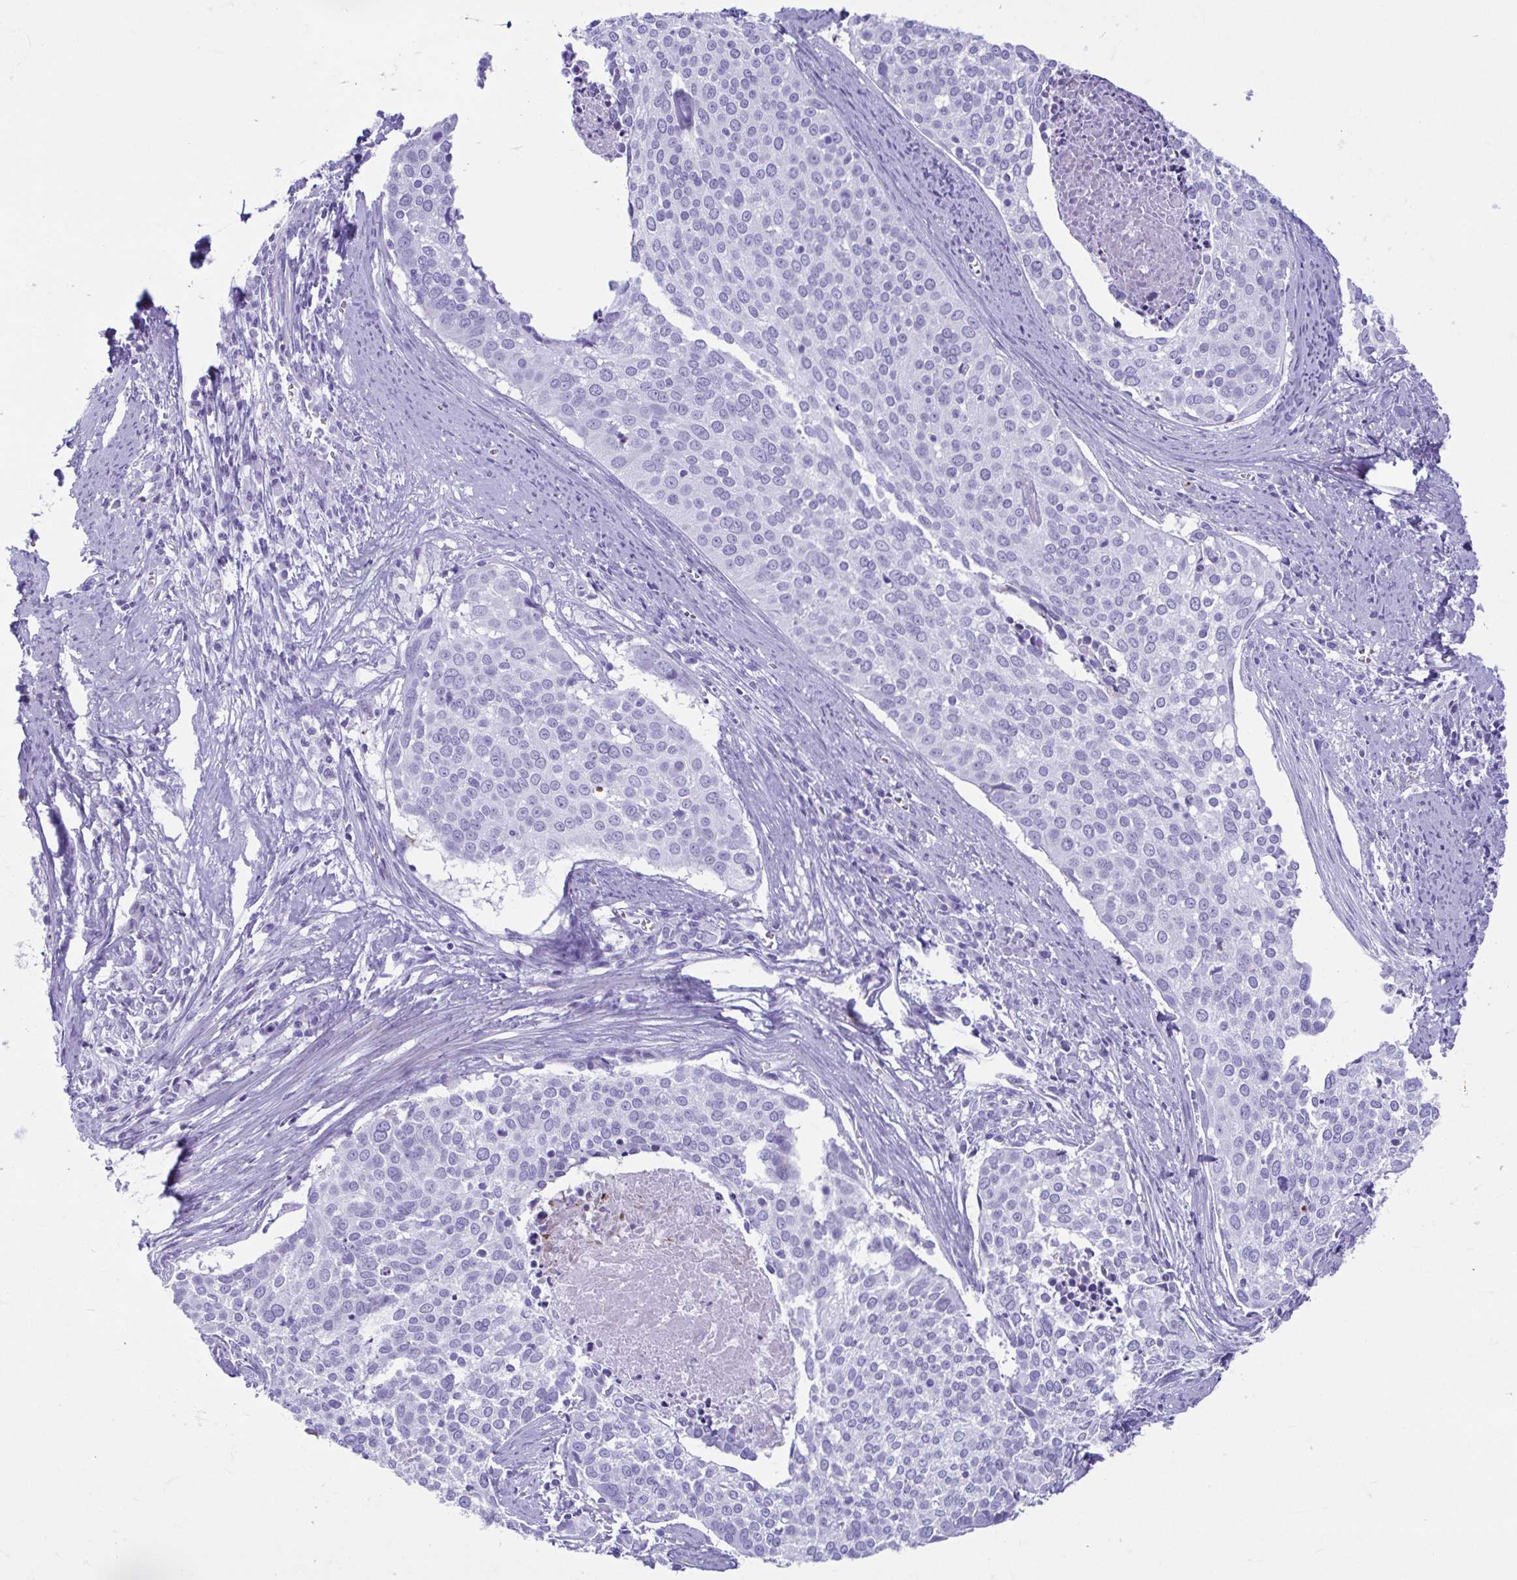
{"staining": {"intensity": "negative", "quantity": "none", "location": "none"}, "tissue": "cervical cancer", "cell_type": "Tumor cells", "image_type": "cancer", "snomed": [{"axis": "morphology", "description": "Squamous cell carcinoma, NOS"}, {"axis": "topography", "description": "Cervix"}], "caption": "A high-resolution histopathology image shows immunohistochemistry (IHC) staining of cervical cancer, which demonstrates no significant expression in tumor cells.", "gene": "TCEAL3", "patient": {"sex": "female", "age": 39}}